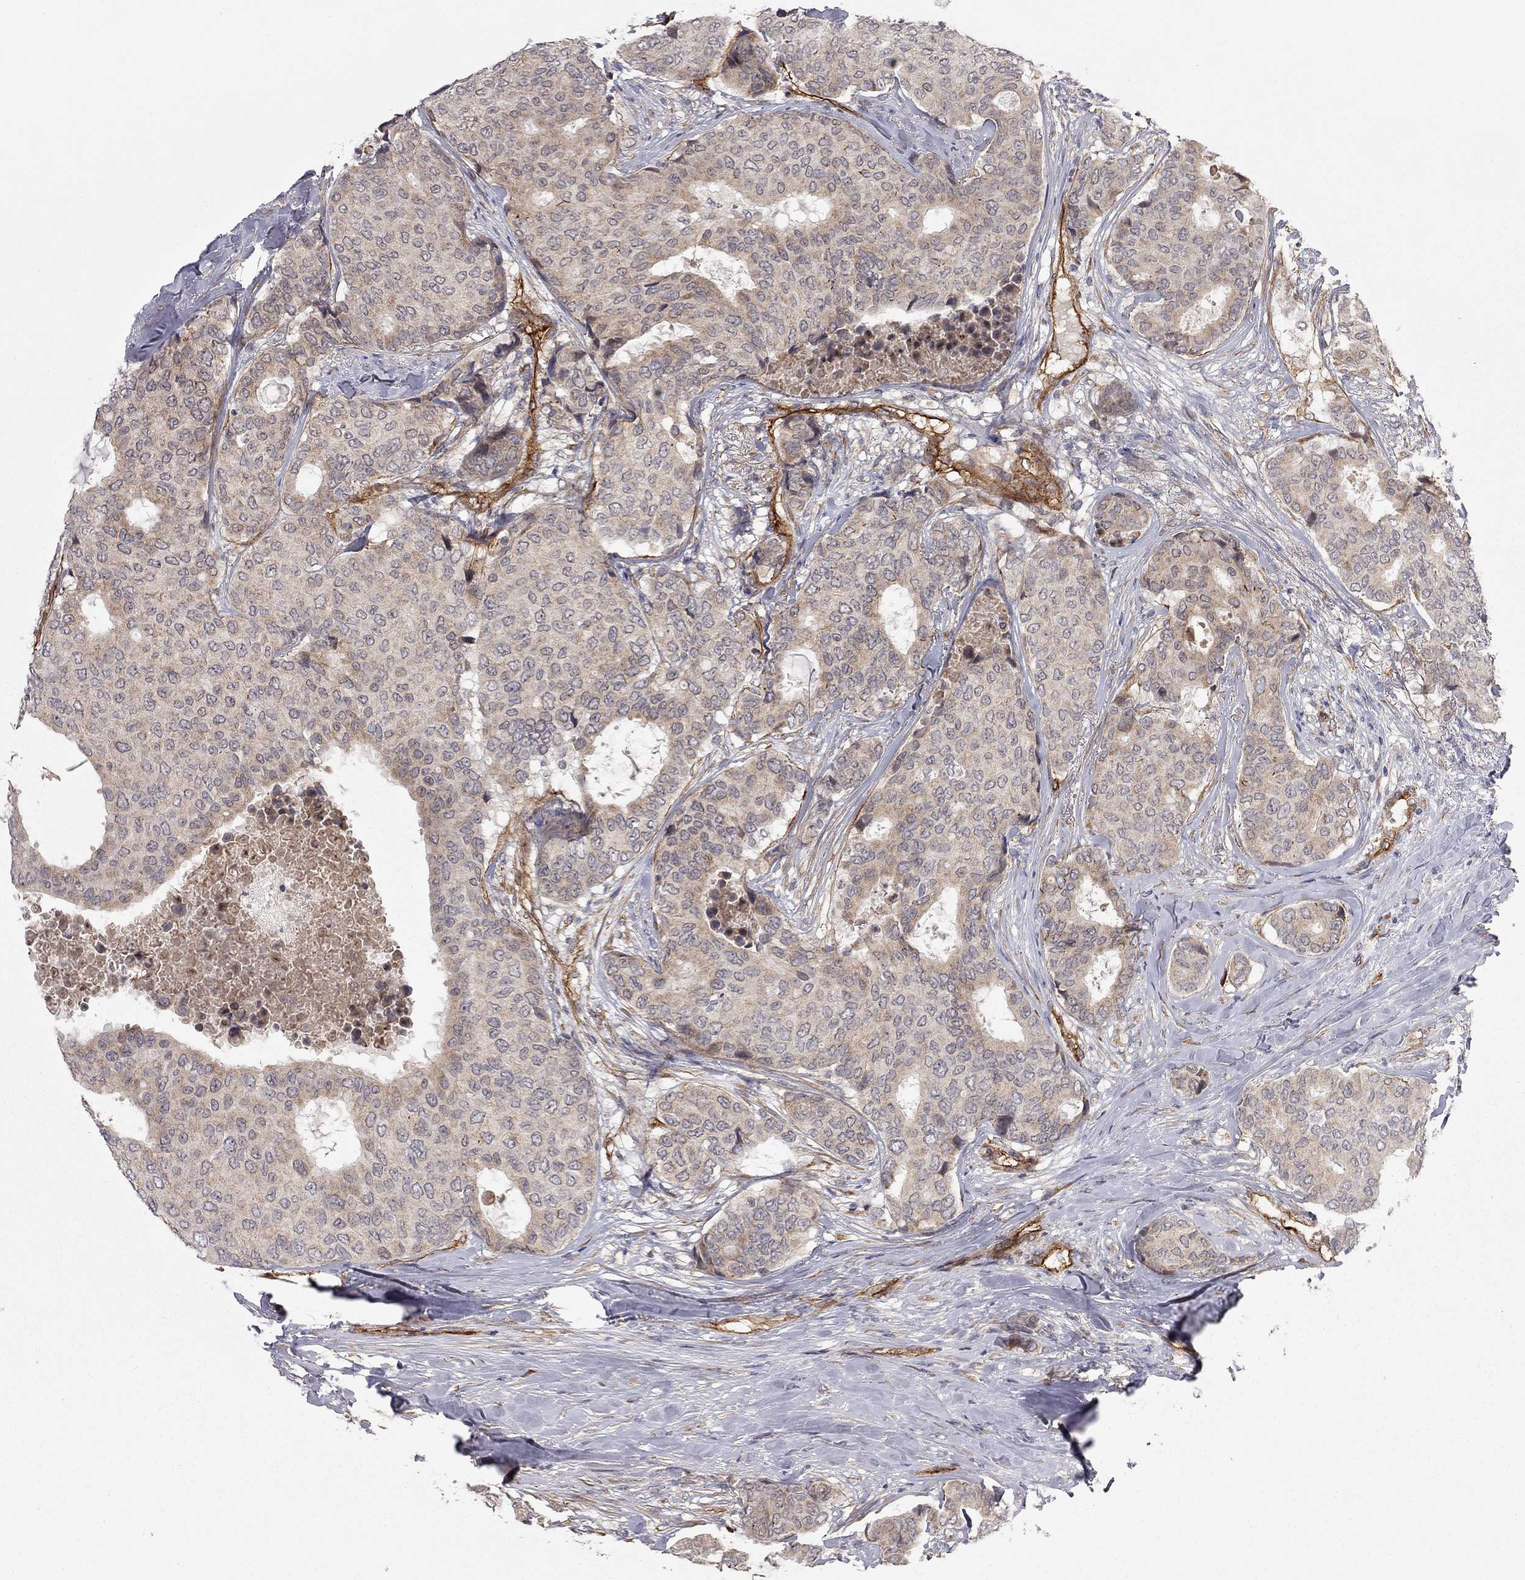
{"staining": {"intensity": "weak", "quantity": "25%-75%", "location": "cytoplasmic/membranous"}, "tissue": "breast cancer", "cell_type": "Tumor cells", "image_type": "cancer", "snomed": [{"axis": "morphology", "description": "Duct carcinoma"}, {"axis": "topography", "description": "Breast"}], "caption": "A high-resolution micrograph shows immunohistochemistry staining of breast invasive ductal carcinoma, which shows weak cytoplasmic/membranous positivity in about 25%-75% of tumor cells.", "gene": "EXOC3L2", "patient": {"sex": "female", "age": 75}}